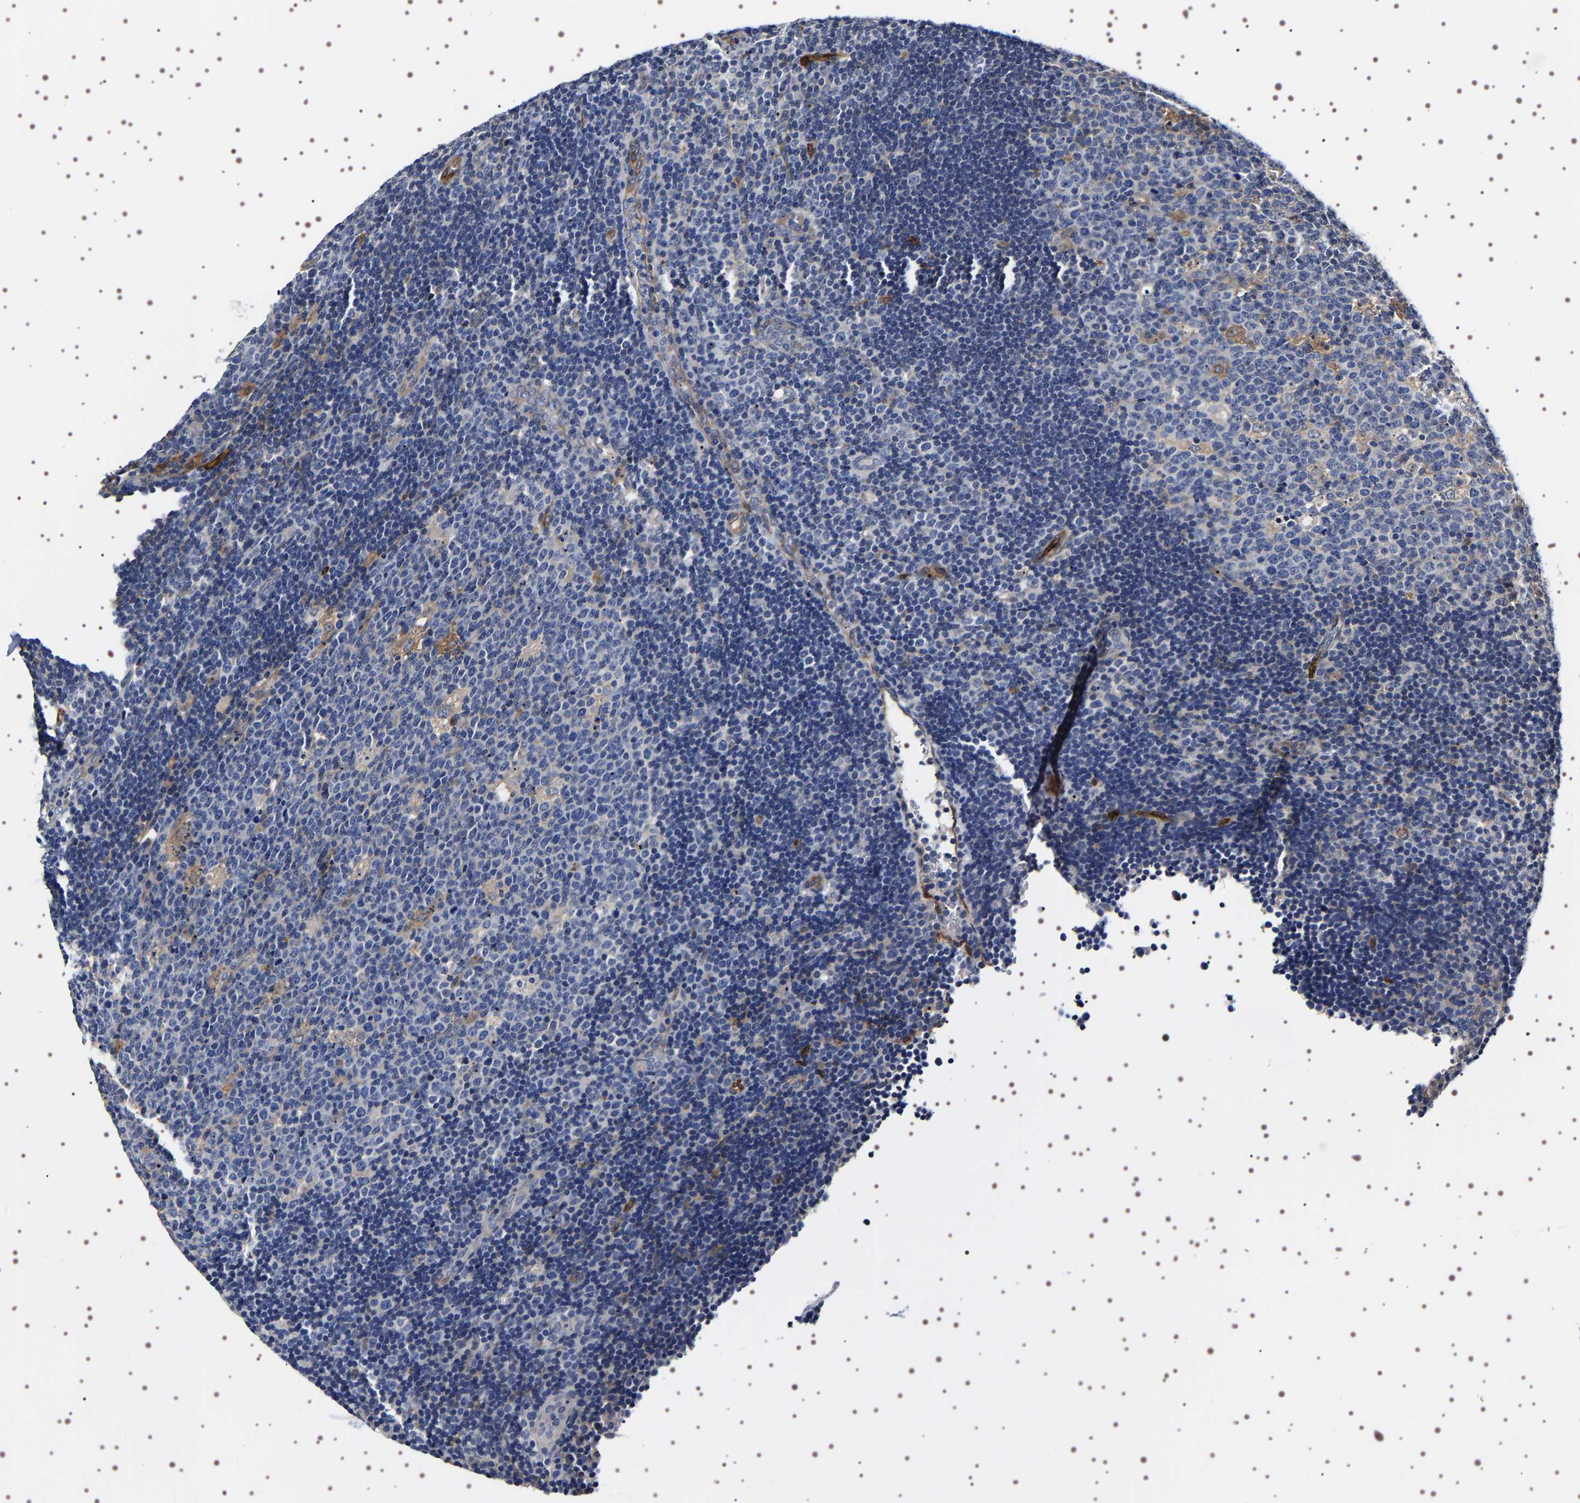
{"staining": {"intensity": "weak", "quantity": "<25%", "location": "cytoplasmic/membranous"}, "tissue": "lymph node", "cell_type": "Germinal center cells", "image_type": "normal", "snomed": [{"axis": "morphology", "description": "Normal tissue, NOS"}, {"axis": "topography", "description": "Lymph node"}, {"axis": "topography", "description": "Salivary gland"}], "caption": "This is a image of immunohistochemistry (IHC) staining of normal lymph node, which shows no staining in germinal center cells.", "gene": "ALPL", "patient": {"sex": "male", "age": 8}}